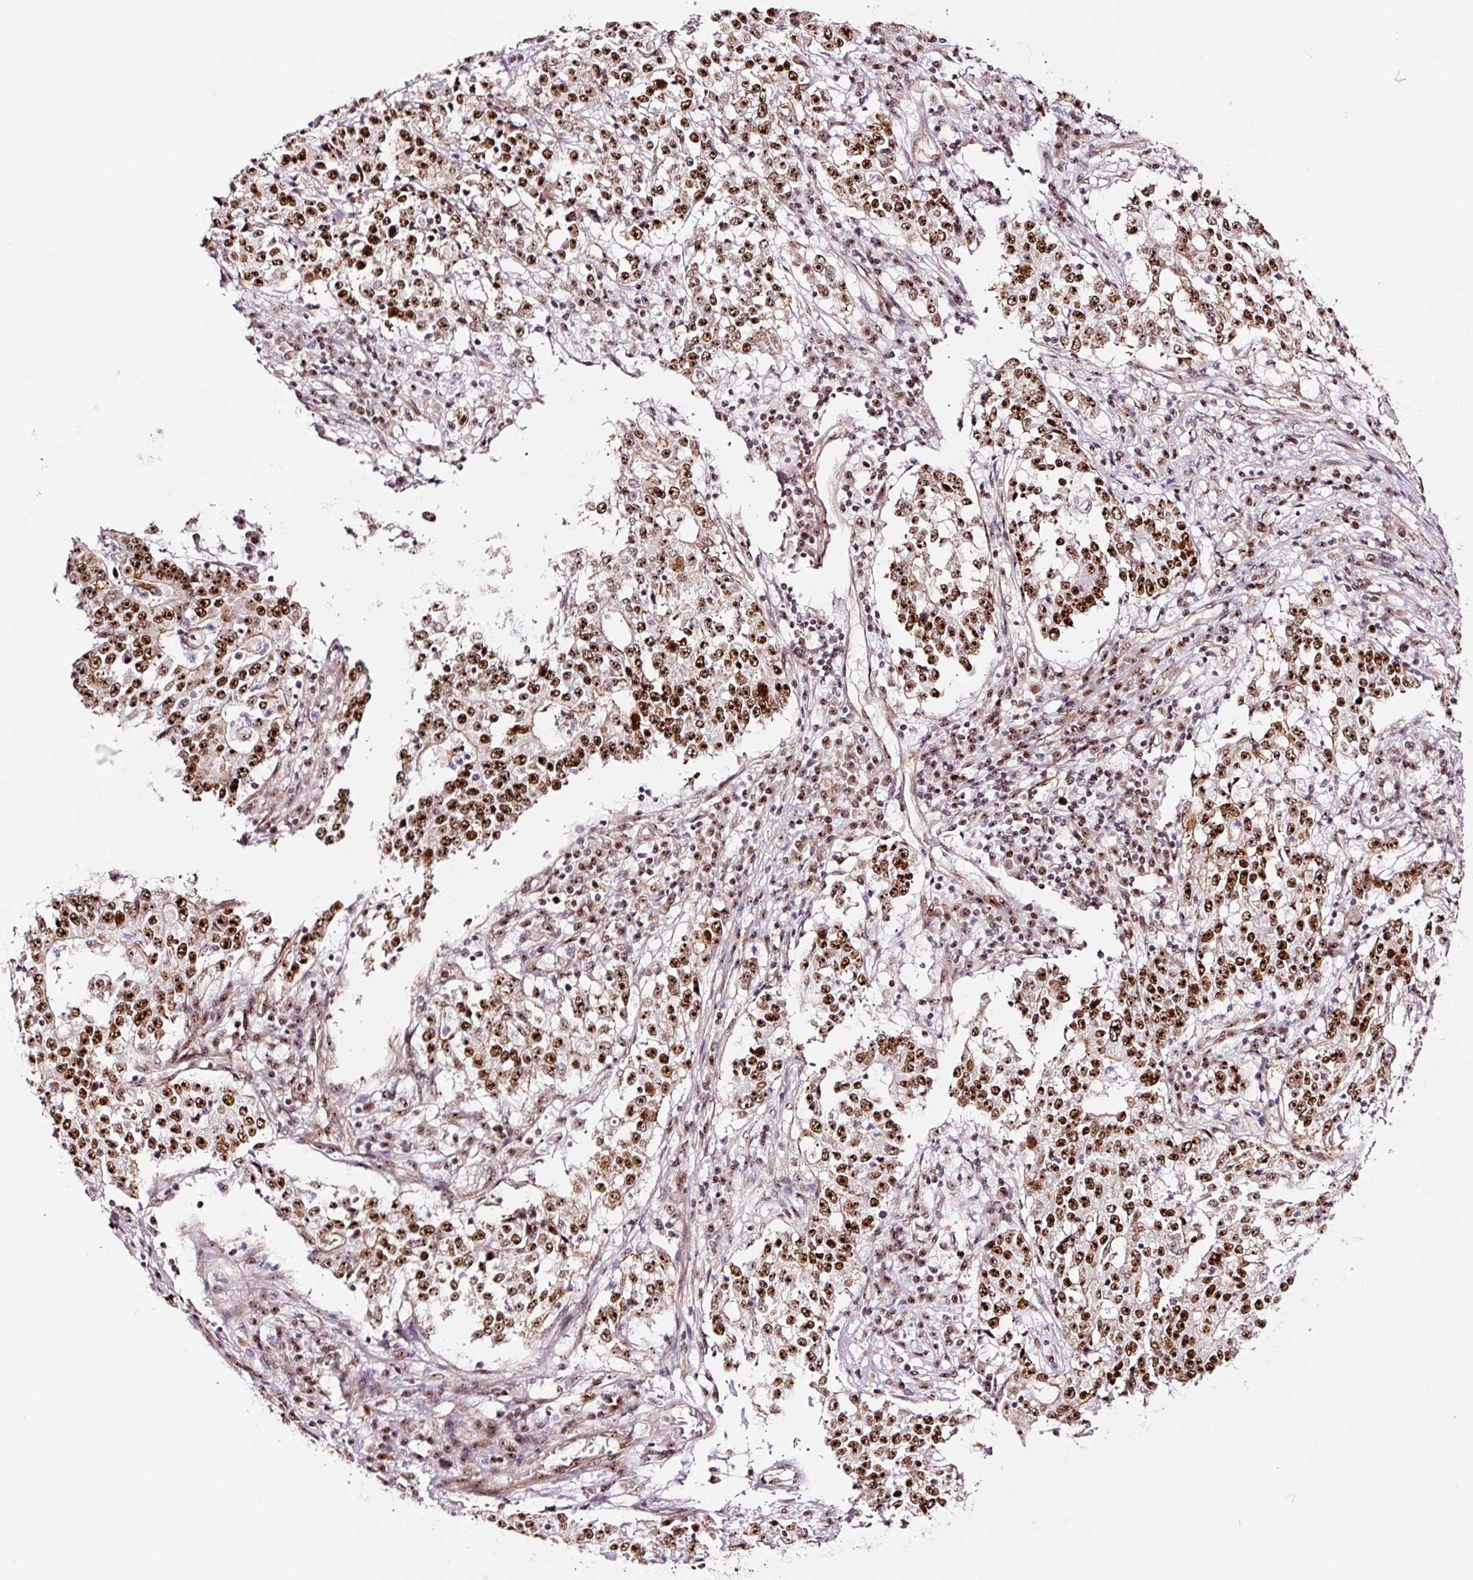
{"staining": {"intensity": "strong", "quantity": ">75%", "location": "nuclear"}, "tissue": "stomach cancer", "cell_type": "Tumor cells", "image_type": "cancer", "snomed": [{"axis": "morphology", "description": "Adenocarcinoma, NOS"}, {"axis": "topography", "description": "Stomach"}], "caption": "A high amount of strong nuclear staining is appreciated in about >75% of tumor cells in stomach adenocarcinoma tissue.", "gene": "GNL3", "patient": {"sex": "male", "age": 59}}